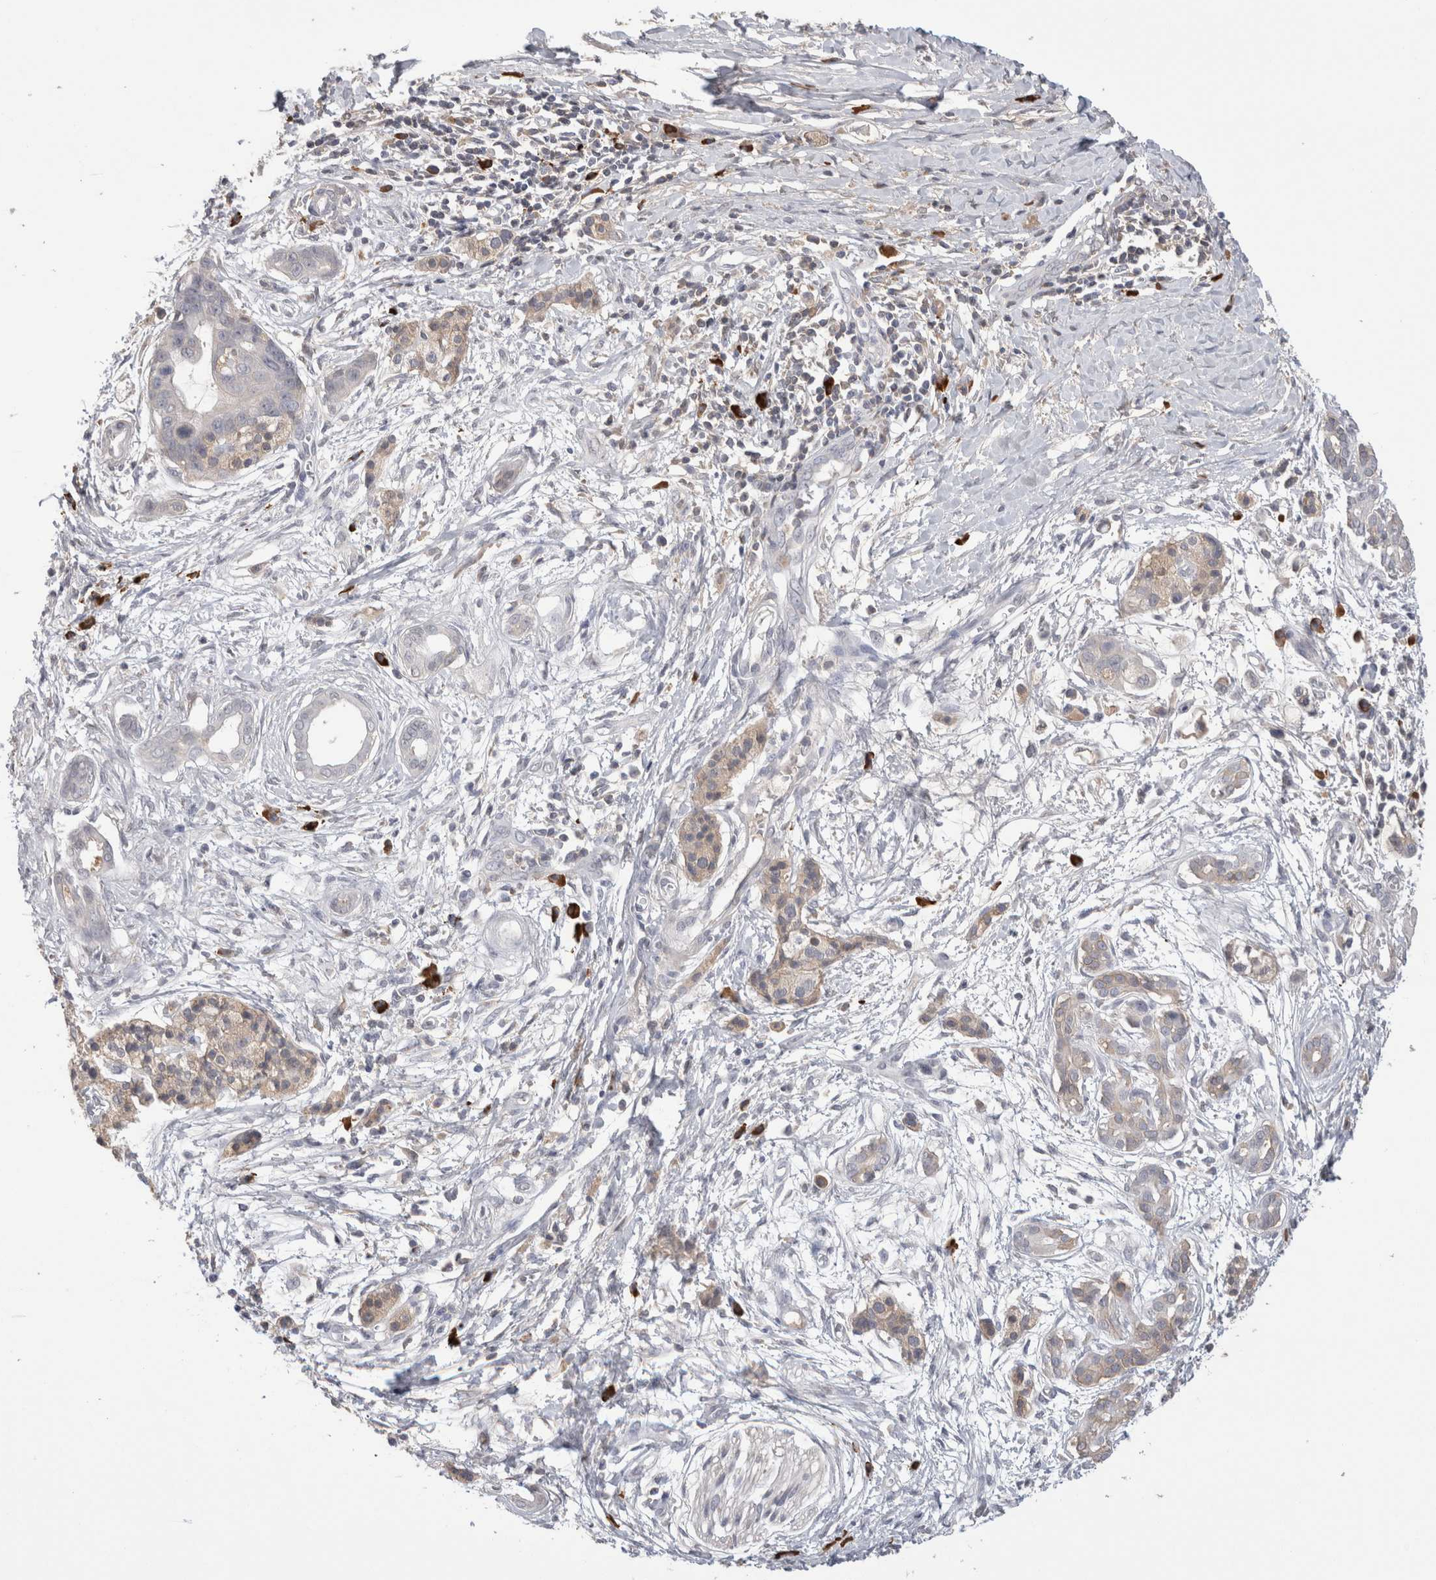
{"staining": {"intensity": "negative", "quantity": "none", "location": "none"}, "tissue": "pancreatic cancer", "cell_type": "Tumor cells", "image_type": "cancer", "snomed": [{"axis": "morphology", "description": "Adenocarcinoma, NOS"}, {"axis": "topography", "description": "Pancreas"}], "caption": "The micrograph displays no staining of tumor cells in pancreatic adenocarcinoma.", "gene": "PPP3CC", "patient": {"sex": "male", "age": 59}}